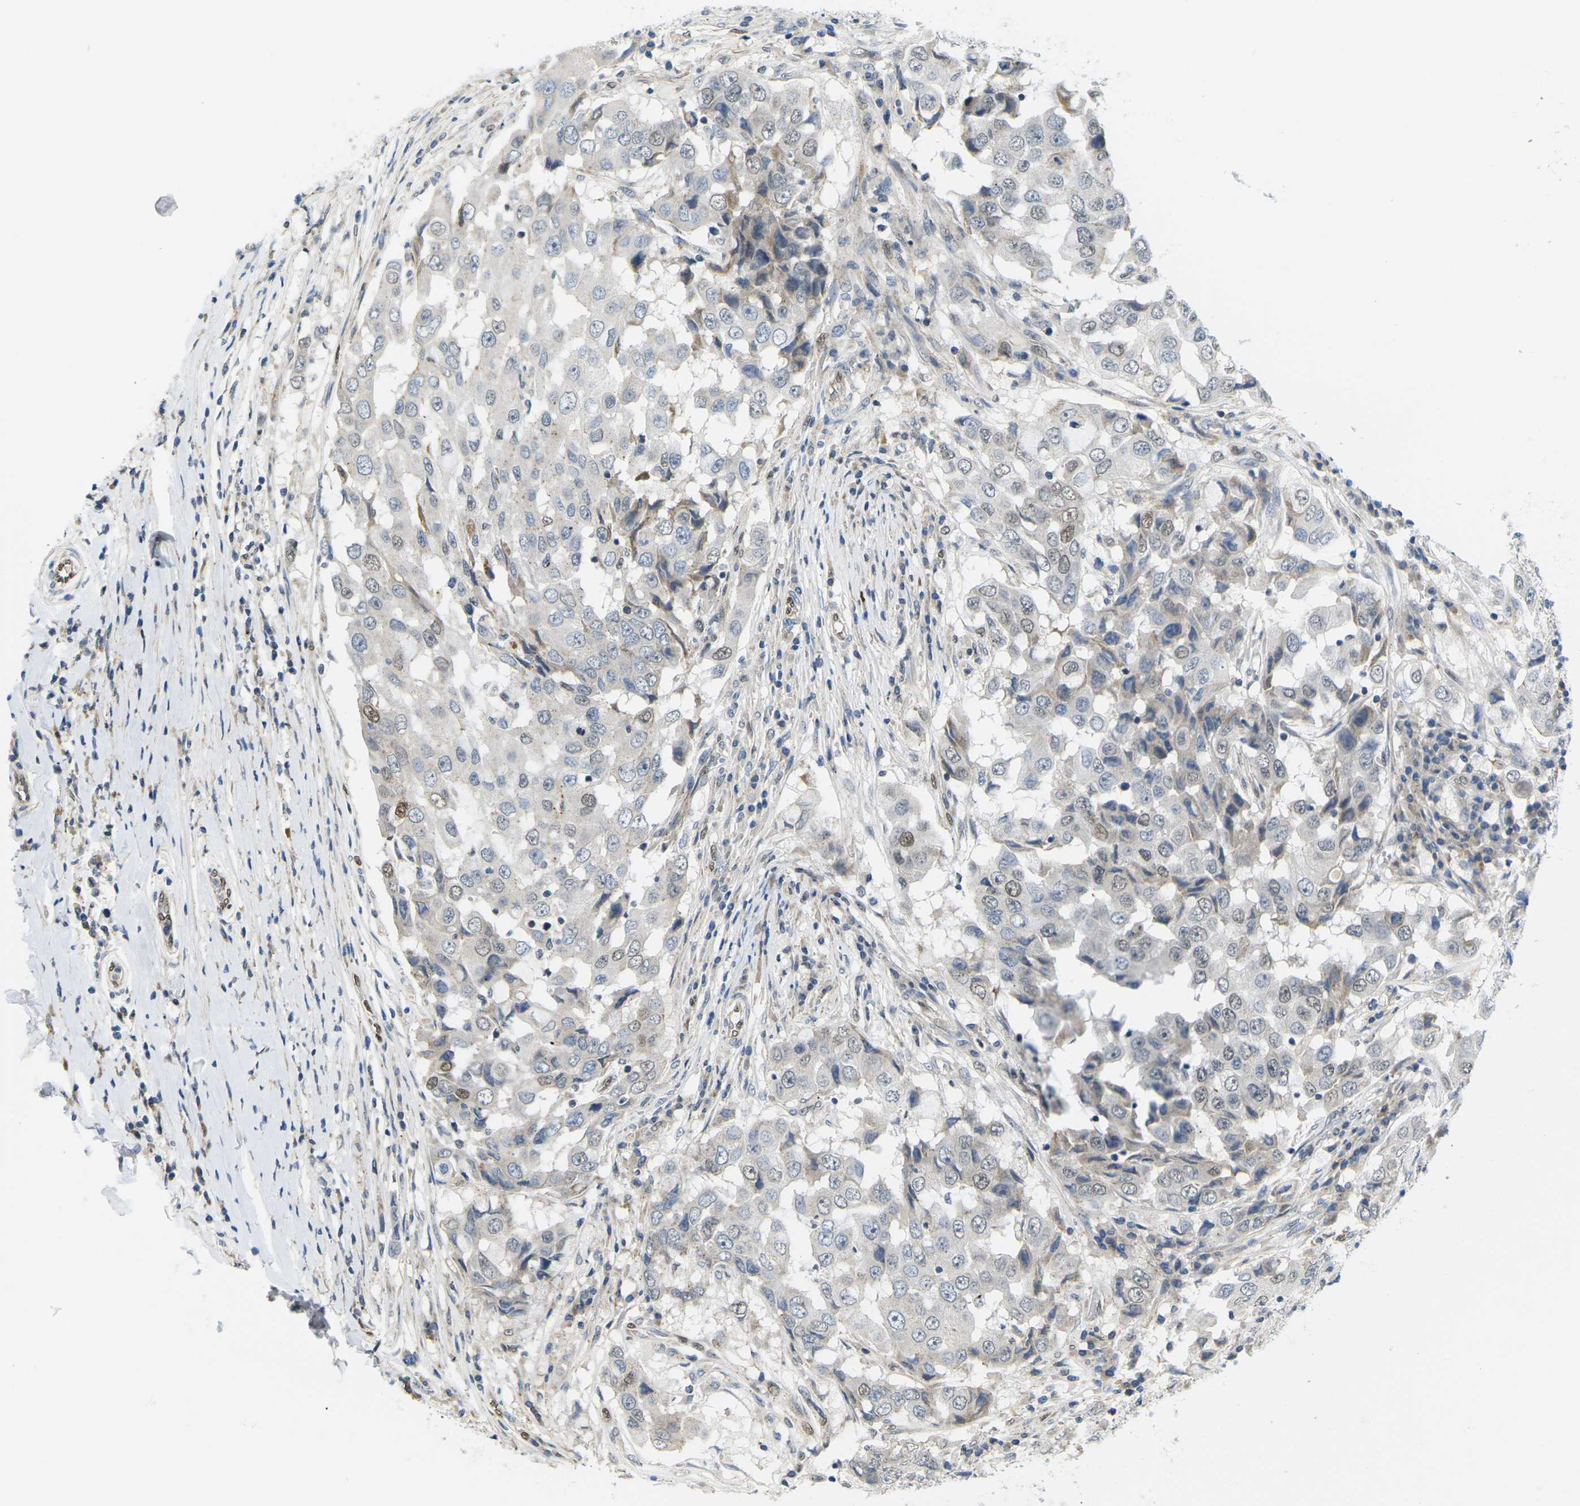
{"staining": {"intensity": "weak", "quantity": "<25%", "location": "nuclear"}, "tissue": "breast cancer", "cell_type": "Tumor cells", "image_type": "cancer", "snomed": [{"axis": "morphology", "description": "Duct carcinoma"}, {"axis": "topography", "description": "Breast"}], "caption": "This is an immunohistochemistry histopathology image of human breast cancer. There is no positivity in tumor cells.", "gene": "ERBB4", "patient": {"sex": "female", "age": 27}}